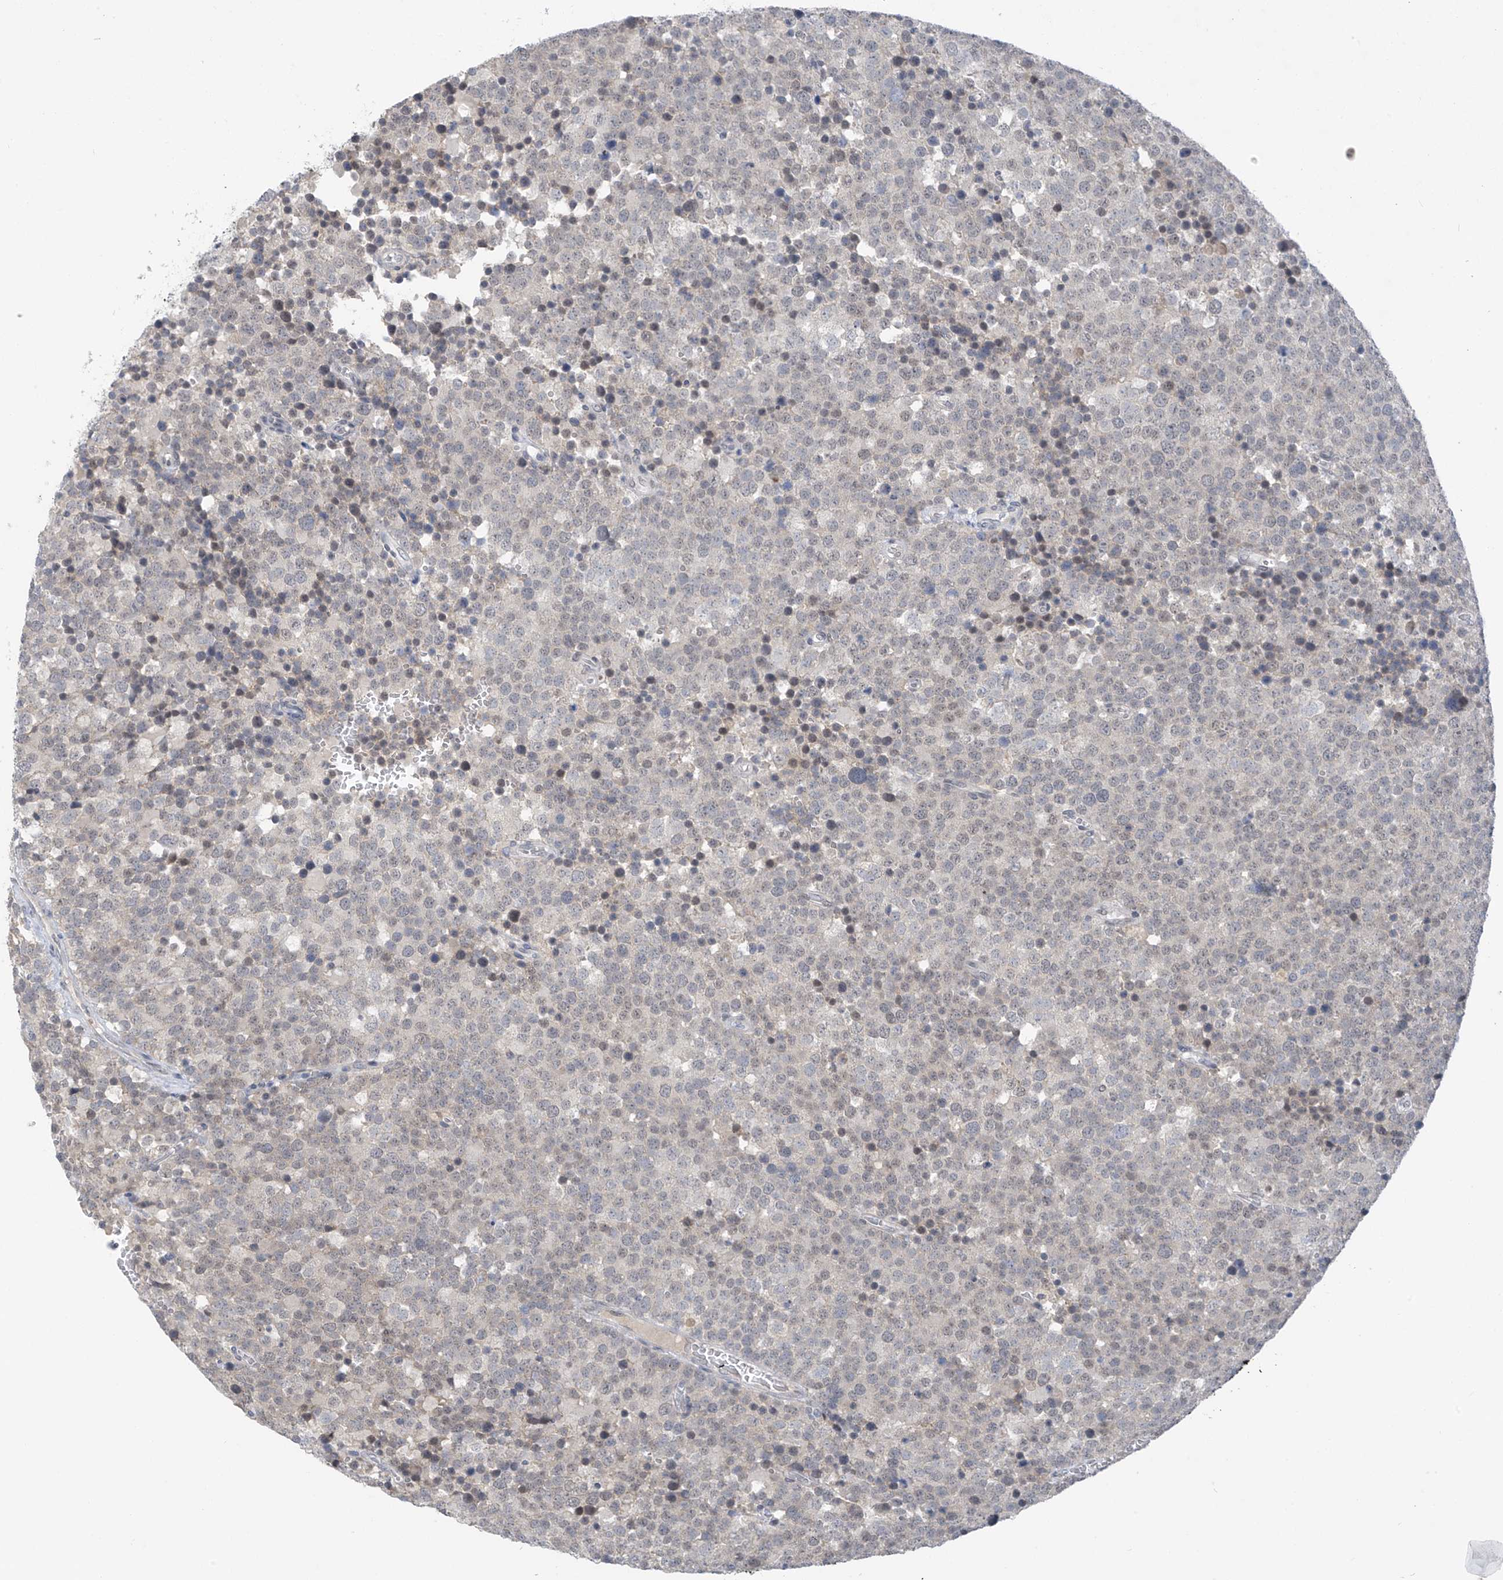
{"staining": {"intensity": "negative", "quantity": "none", "location": "none"}, "tissue": "testis cancer", "cell_type": "Tumor cells", "image_type": "cancer", "snomed": [{"axis": "morphology", "description": "Seminoma, NOS"}, {"axis": "topography", "description": "Testis"}], "caption": "Human seminoma (testis) stained for a protein using IHC displays no expression in tumor cells.", "gene": "CYP4V2", "patient": {"sex": "male", "age": 71}}